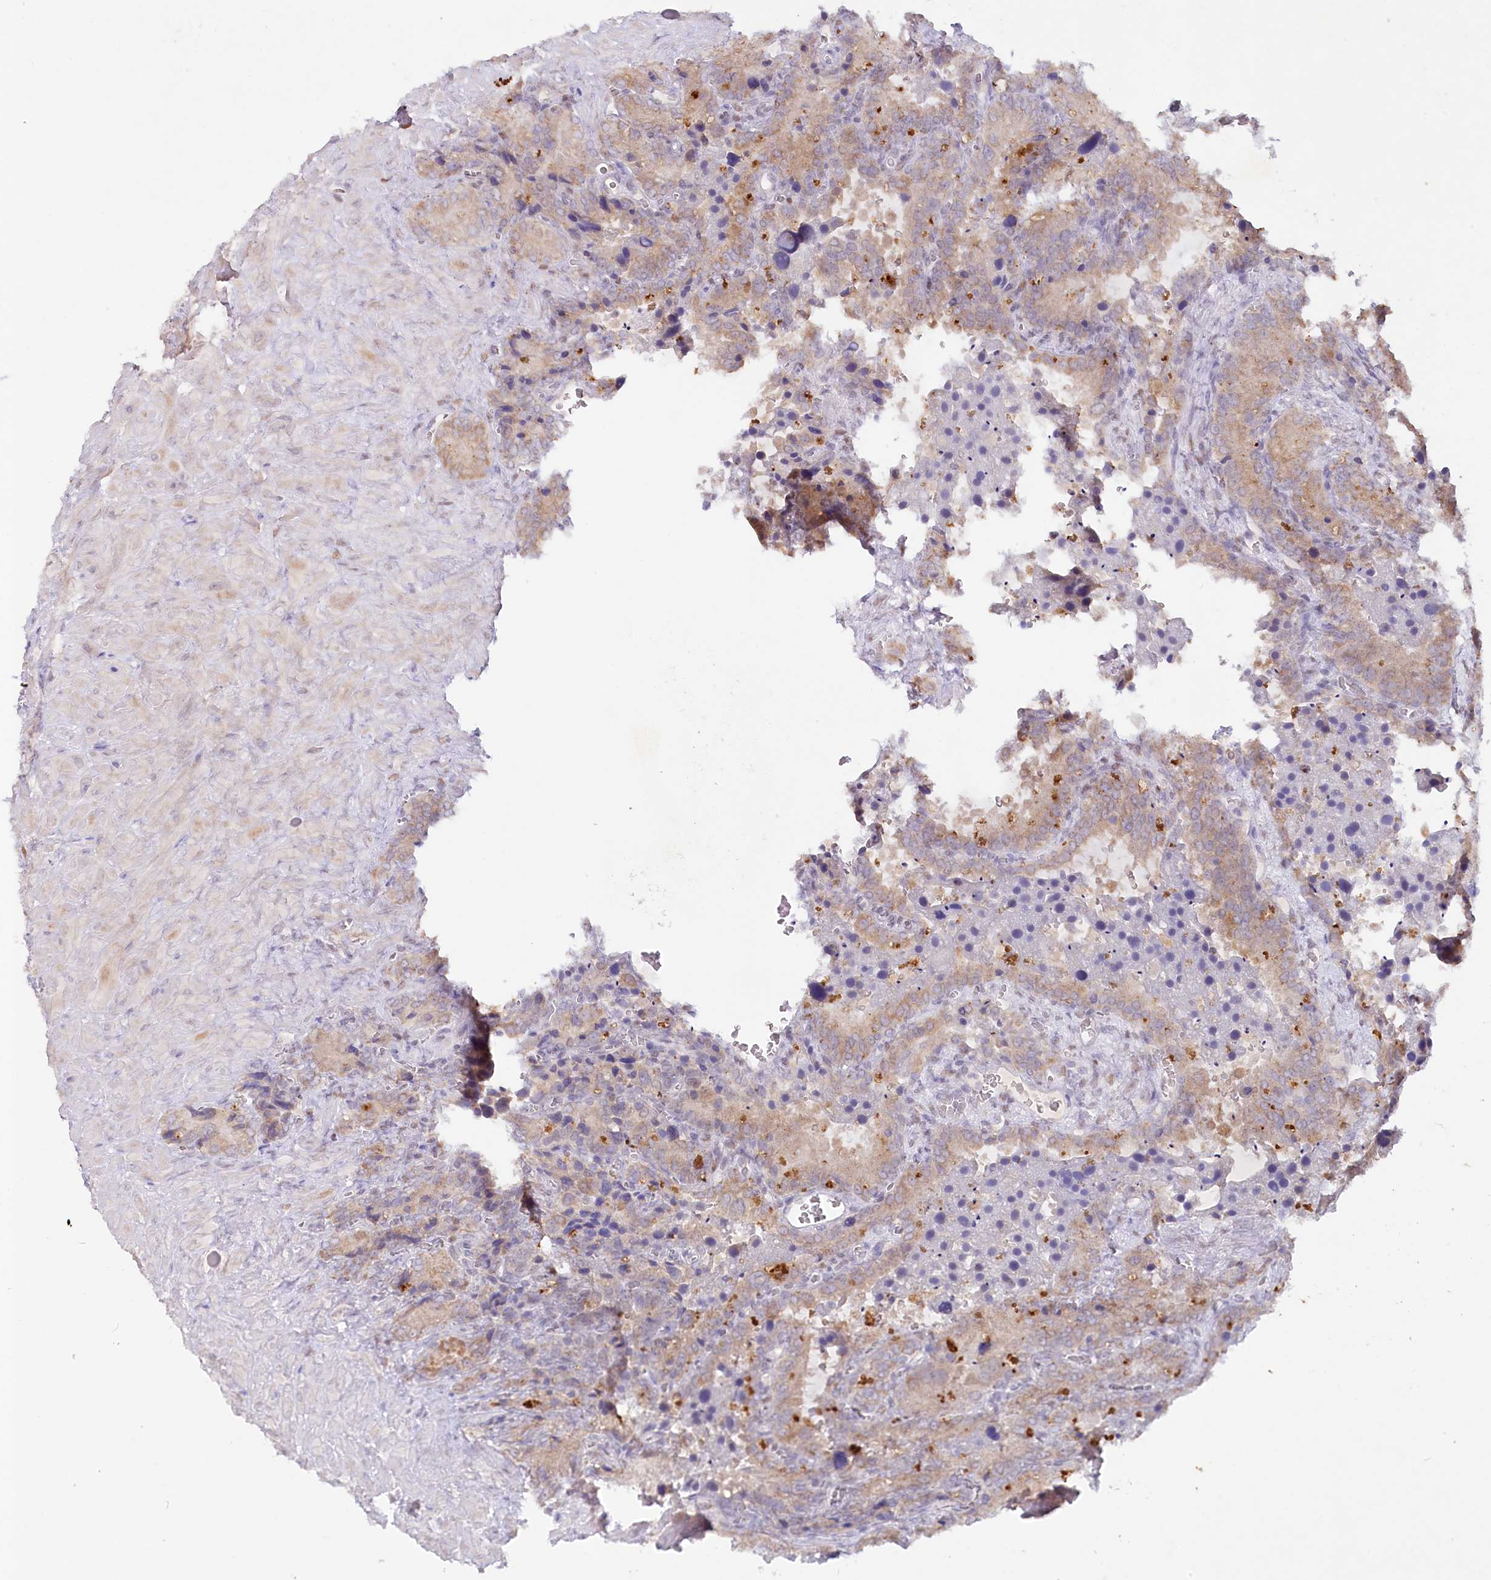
{"staining": {"intensity": "weak", "quantity": ">75%", "location": "cytoplasmic/membranous"}, "tissue": "seminal vesicle", "cell_type": "Glandular cells", "image_type": "normal", "snomed": [{"axis": "morphology", "description": "Normal tissue, NOS"}, {"axis": "topography", "description": "Seminal veicle"}], "caption": "Seminal vesicle stained with IHC shows weak cytoplasmic/membranous staining in about >75% of glandular cells.", "gene": "PSAPL1", "patient": {"sex": "male", "age": 62}}